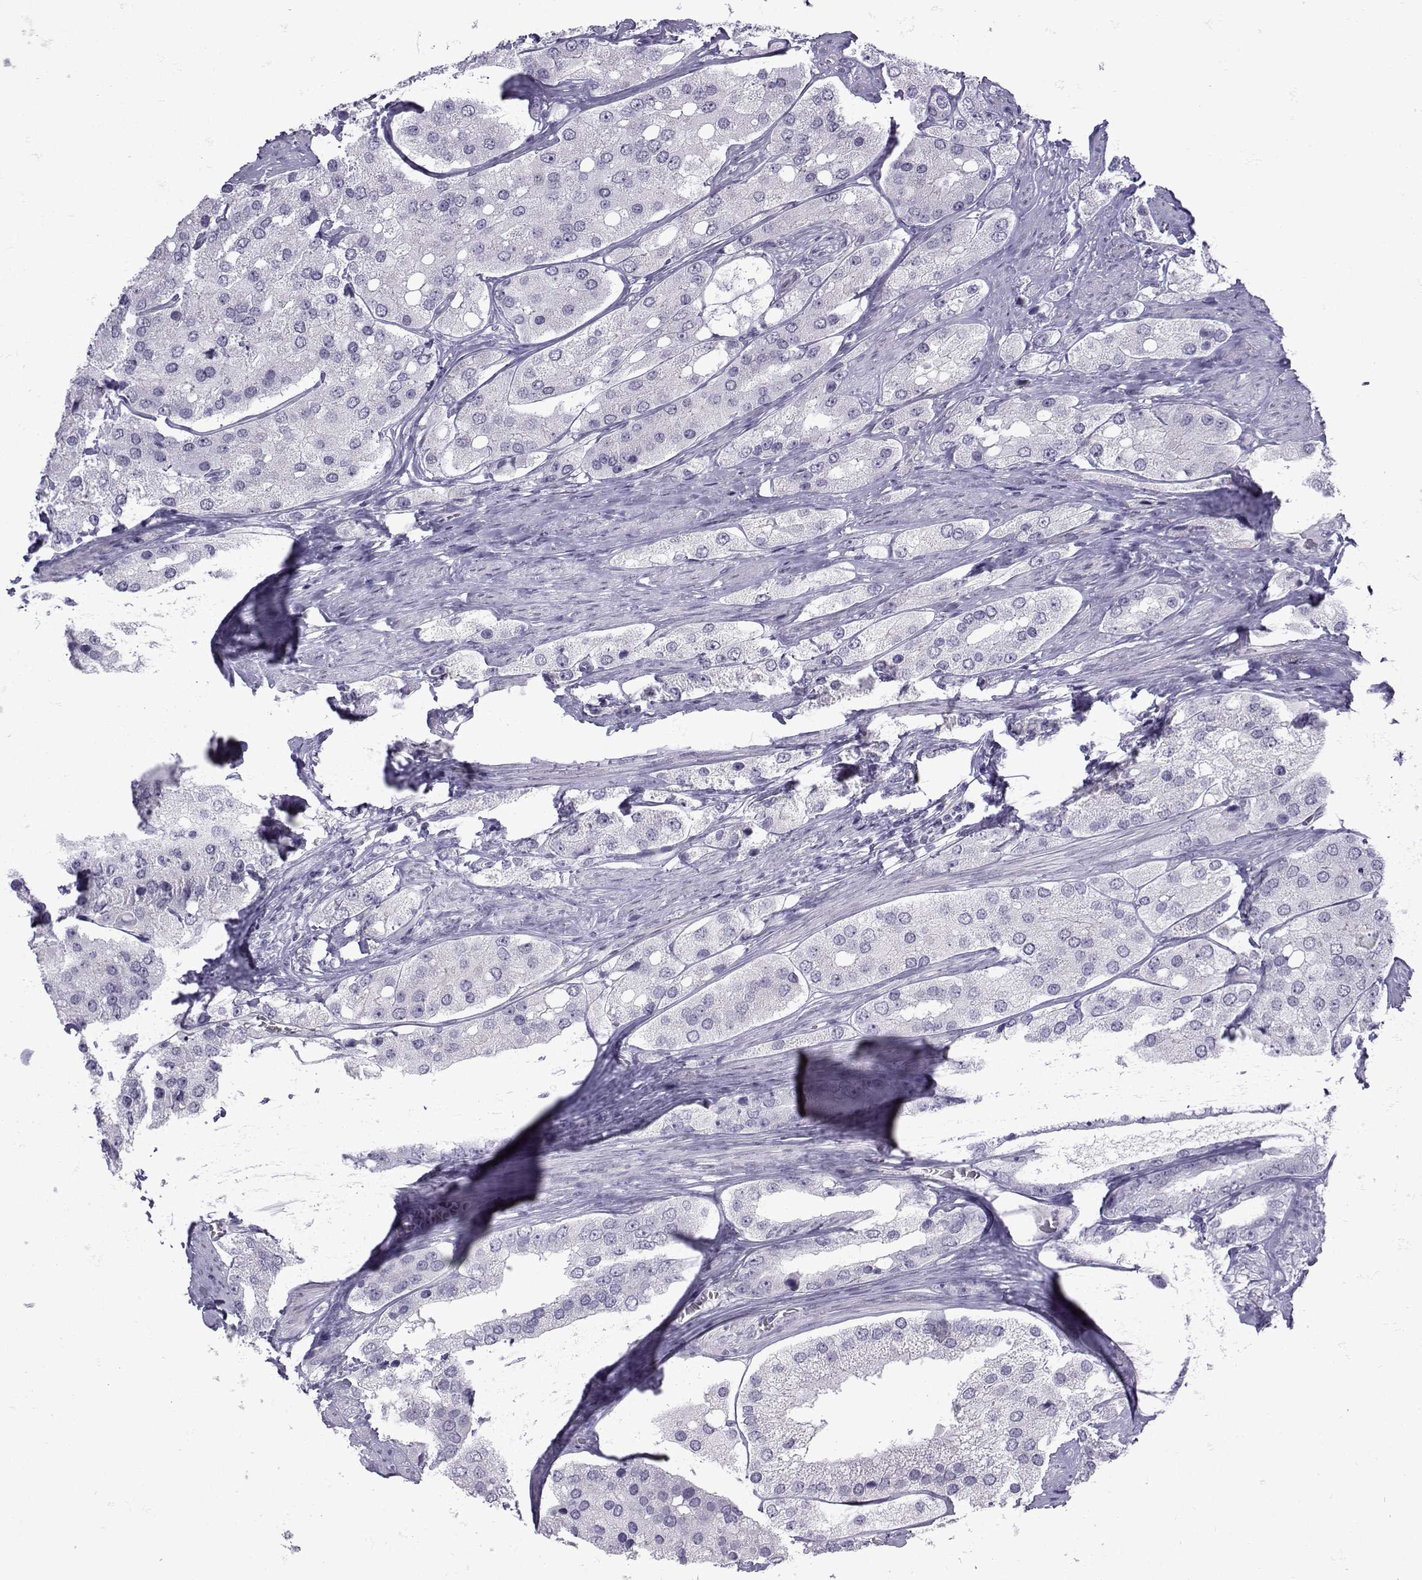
{"staining": {"intensity": "negative", "quantity": "none", "location": "none"}, "tissue": "prostate cancer", "cell_type": "Tumor cells", "image_type": "cancer", "snomed": [{"axis": "morphology", "description": "Adenocarcinoma, Low grade"}, {"axis": "topography", "description": "Prostate"}], "caption": "High power microscopy histopathology image of an immunohistochemistry (IHC) micrograph of prostate cancer, revealing no significant positivity in tumor cells.", "gene": "CFAP53", "patient": {"sex": "male", "age": 69}}